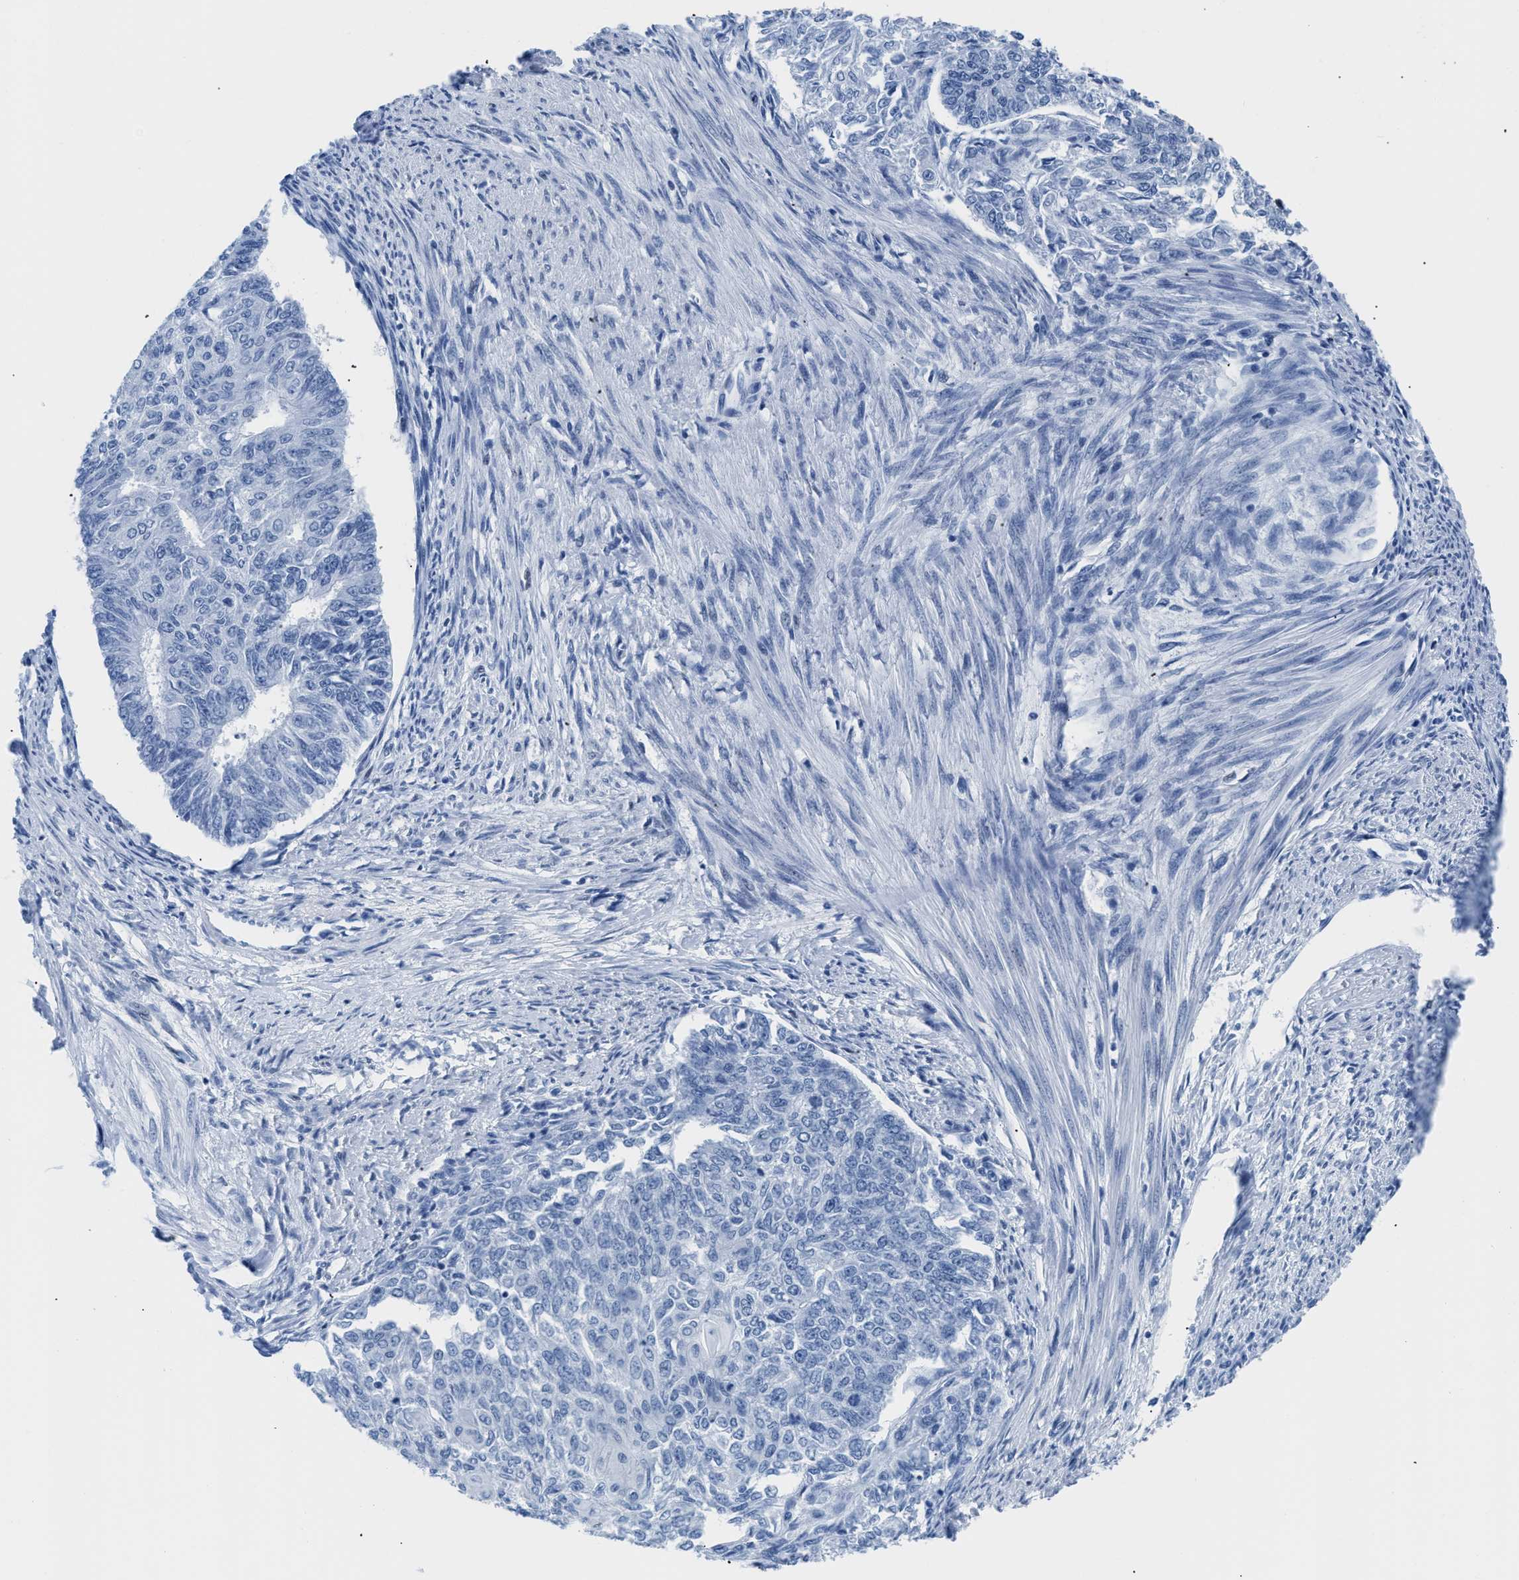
{"staining": {"intensity": "negative", "quantity": "none", "location": "none"}, "tissue": "endometrial cancer", "cell_type": "Tumor cells", "image_type": "cancer", "snomed": [{"axis": "morphology", "description": "Adenocarcinoma, NOS"}, {"axis": "topography", "description": "Endometrium"}], "caption": "Protein analysis of endometrial cancer (adenocarcinoma) shows no significant positivity in tumor cells.", "gene": "CTBP1", "patient": {"sex": "female", "age": 32}}